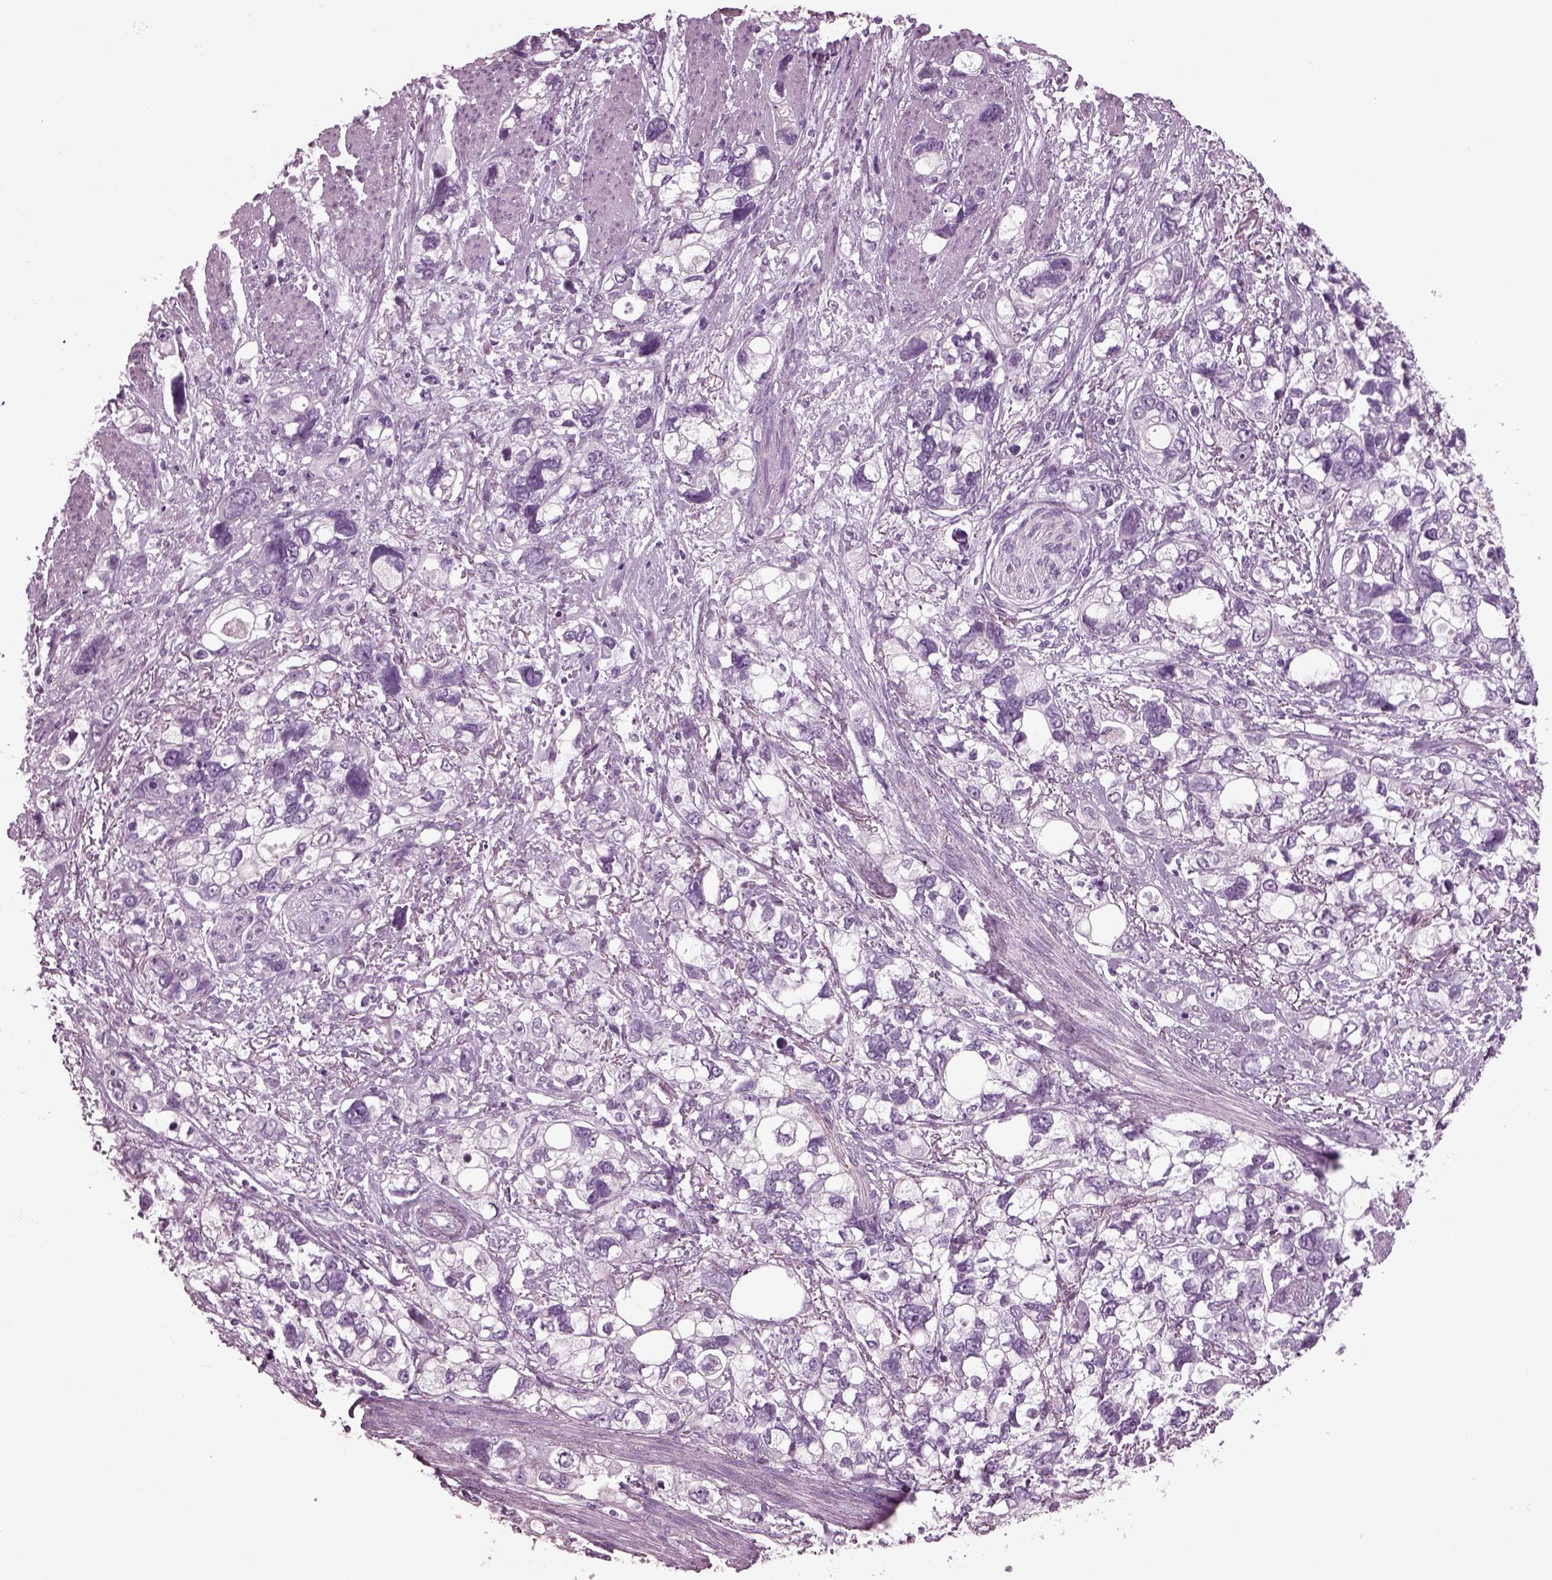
{"staining": {"intensity": "negative", "quantity": "none", "location": "none"}, "tissue": "stomach cancer", "cell_type": "Tumor cells", "image_type": "cancer", "snomed": [{"axis": "morphology", "description": "Adenocarcinoma, NOS"}, {"axis": "topography", "description": "Stomach, upper"}], "caption": "High power microscopy photomicrograph of an immunohistochemistry (IHC) micrograph of adenocarcinoma (stomach), revealing no significant staining in tumor cells. Brightfield microscopy of immunohistochemistry stained with DAB (3,3'-diaminobenzidine) (brown) and hematoxylin (blue), captured at high magnification.", "gene": "TPPP2", "patient": {"sex": "female", "age": 81}}